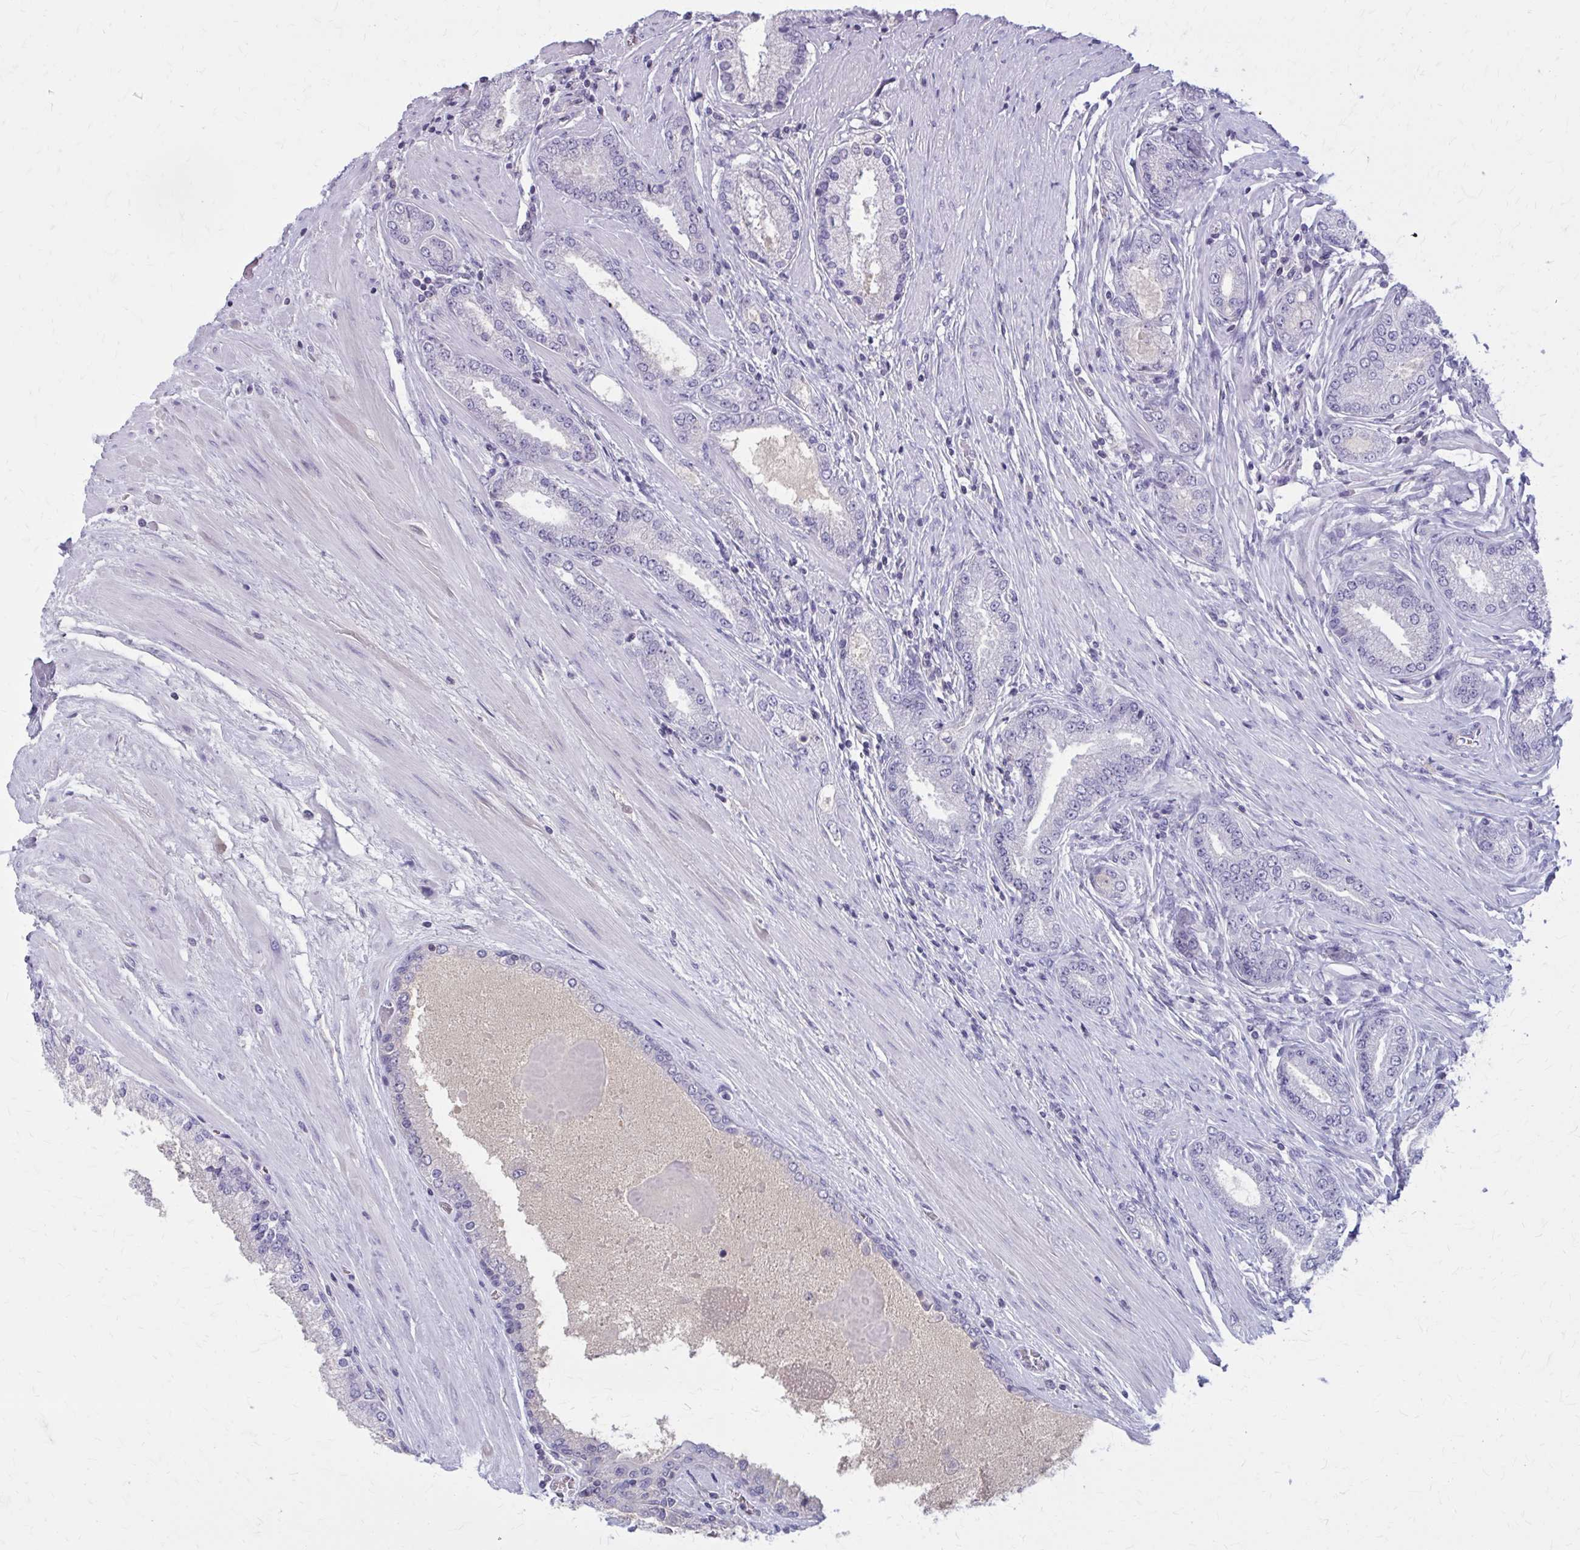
{"staining": {"intensity": "negative", "quantity": "none", "location": "none"}, "tissue": "prostate cancer", "cell_type": "Tumor cells", "image_type": "cancer", "snomed": [{"axis": "morphology", "description": "Adenocarcinoma, High grade"}, {"axis": "topography", "description": "Prostate"}], "caption": "DAB immunohistochemical staining of adenocarcinoma (high-grade) (prostate) reveals no significant staining in tumor cells.", "gene": "OR4A47", "patient": {"sex": "male", "age": 67}}